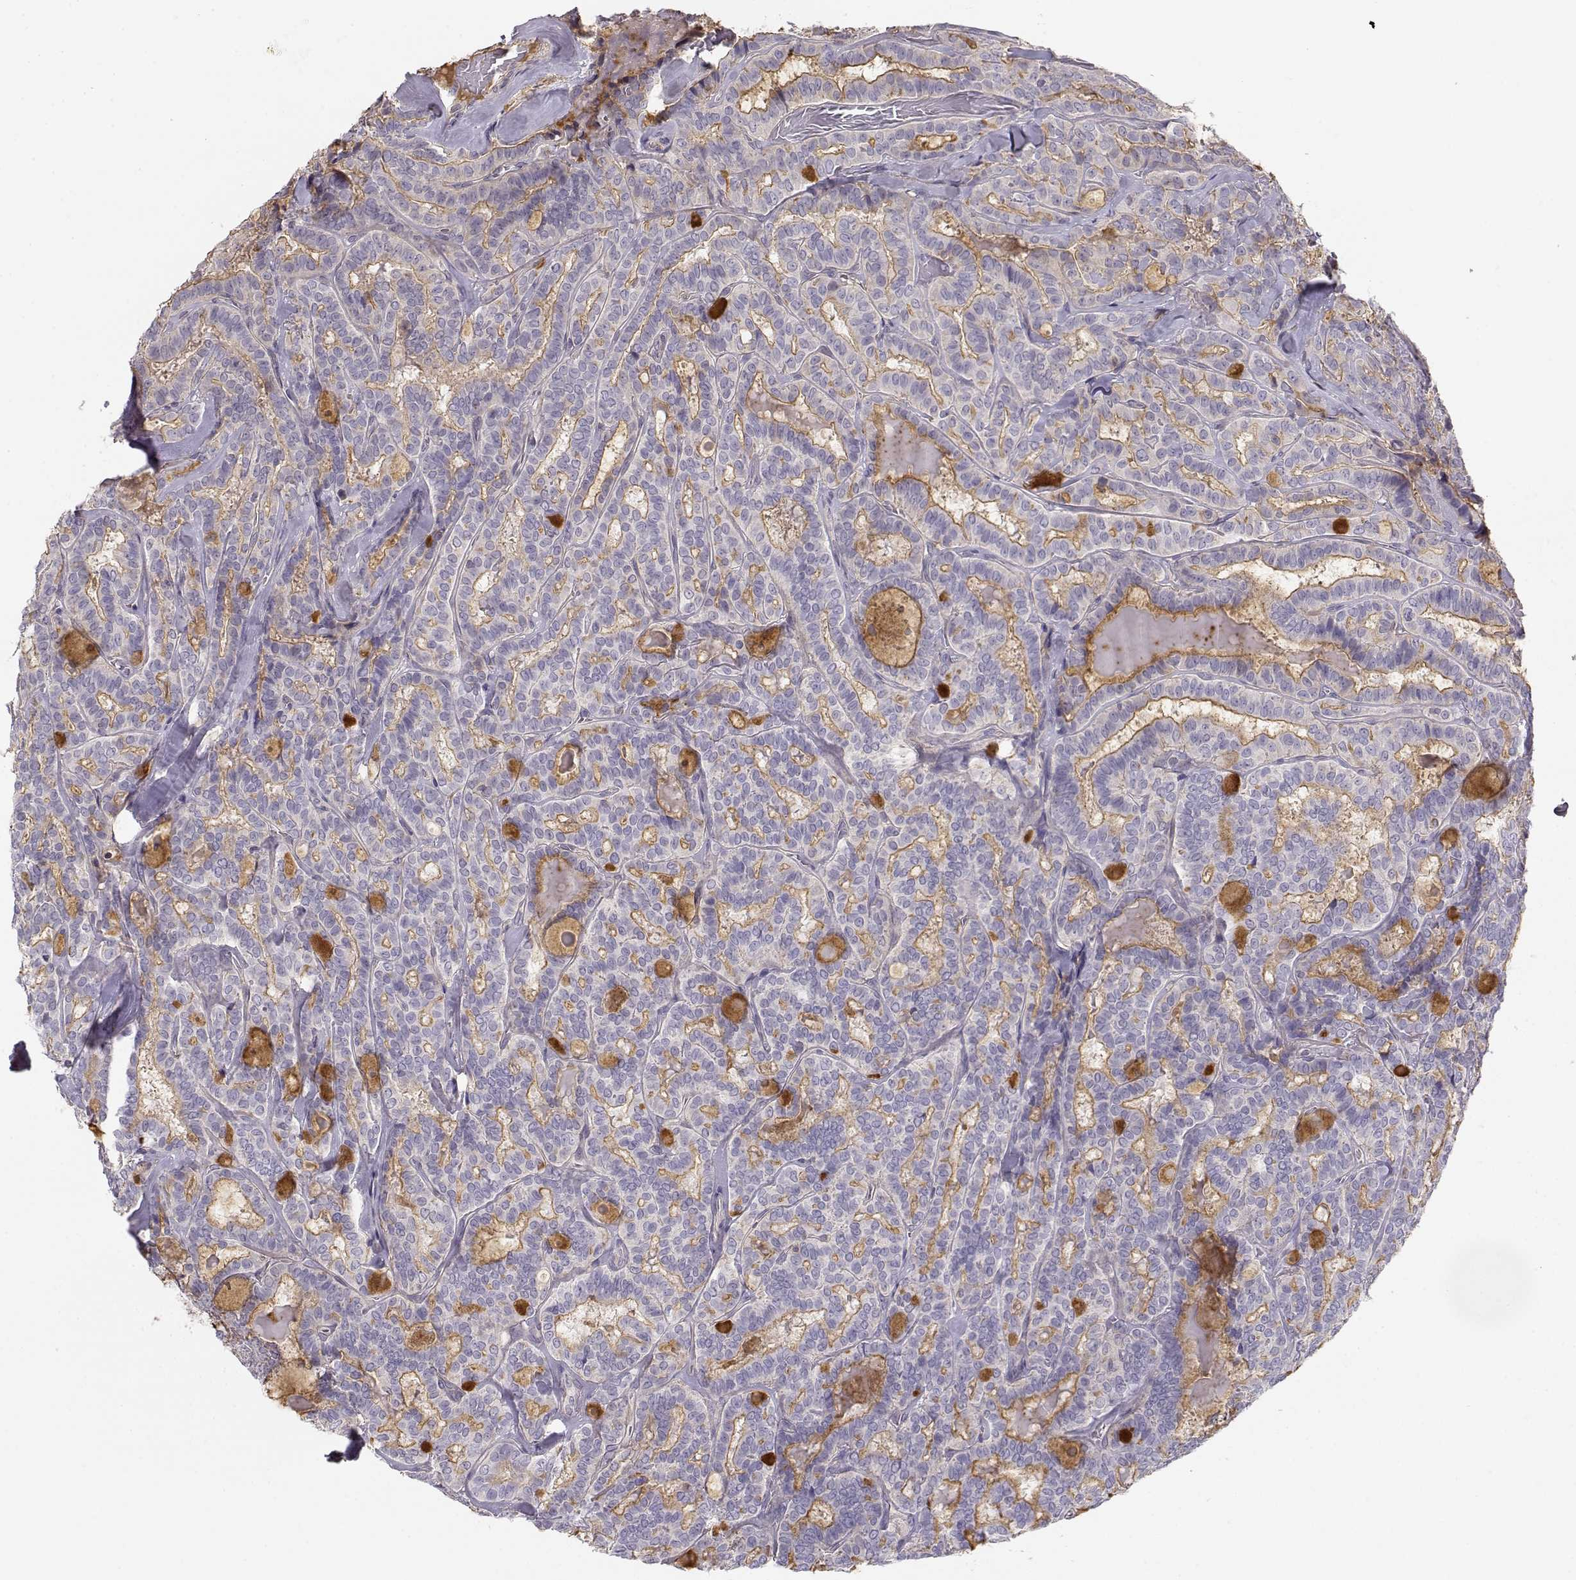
{"staining": {"intensity": "moderate", "quantity": "25%-75%", "location": "cytoplasmic/membranous"}, "tissue": "thyroid cancer", "cell_type": "Tumor cells", "image_type": "cancer", "snomed": [{"axis": "morphology", "description": "Papillary adenocarcinoma, NOS"}, {"axis": "topography", "description": "Thyroid gland"}], "caption": "Immunohistochemistry (IHC) of thyroid cancer (papillary adenocarcinoma) demonstrates medium levels of moderate cytoplasmic/membranous positivity in about 25%-75% of tumor cells.", "gene": "DAPL1", "patient": {"sex": "female", "age": 39}}